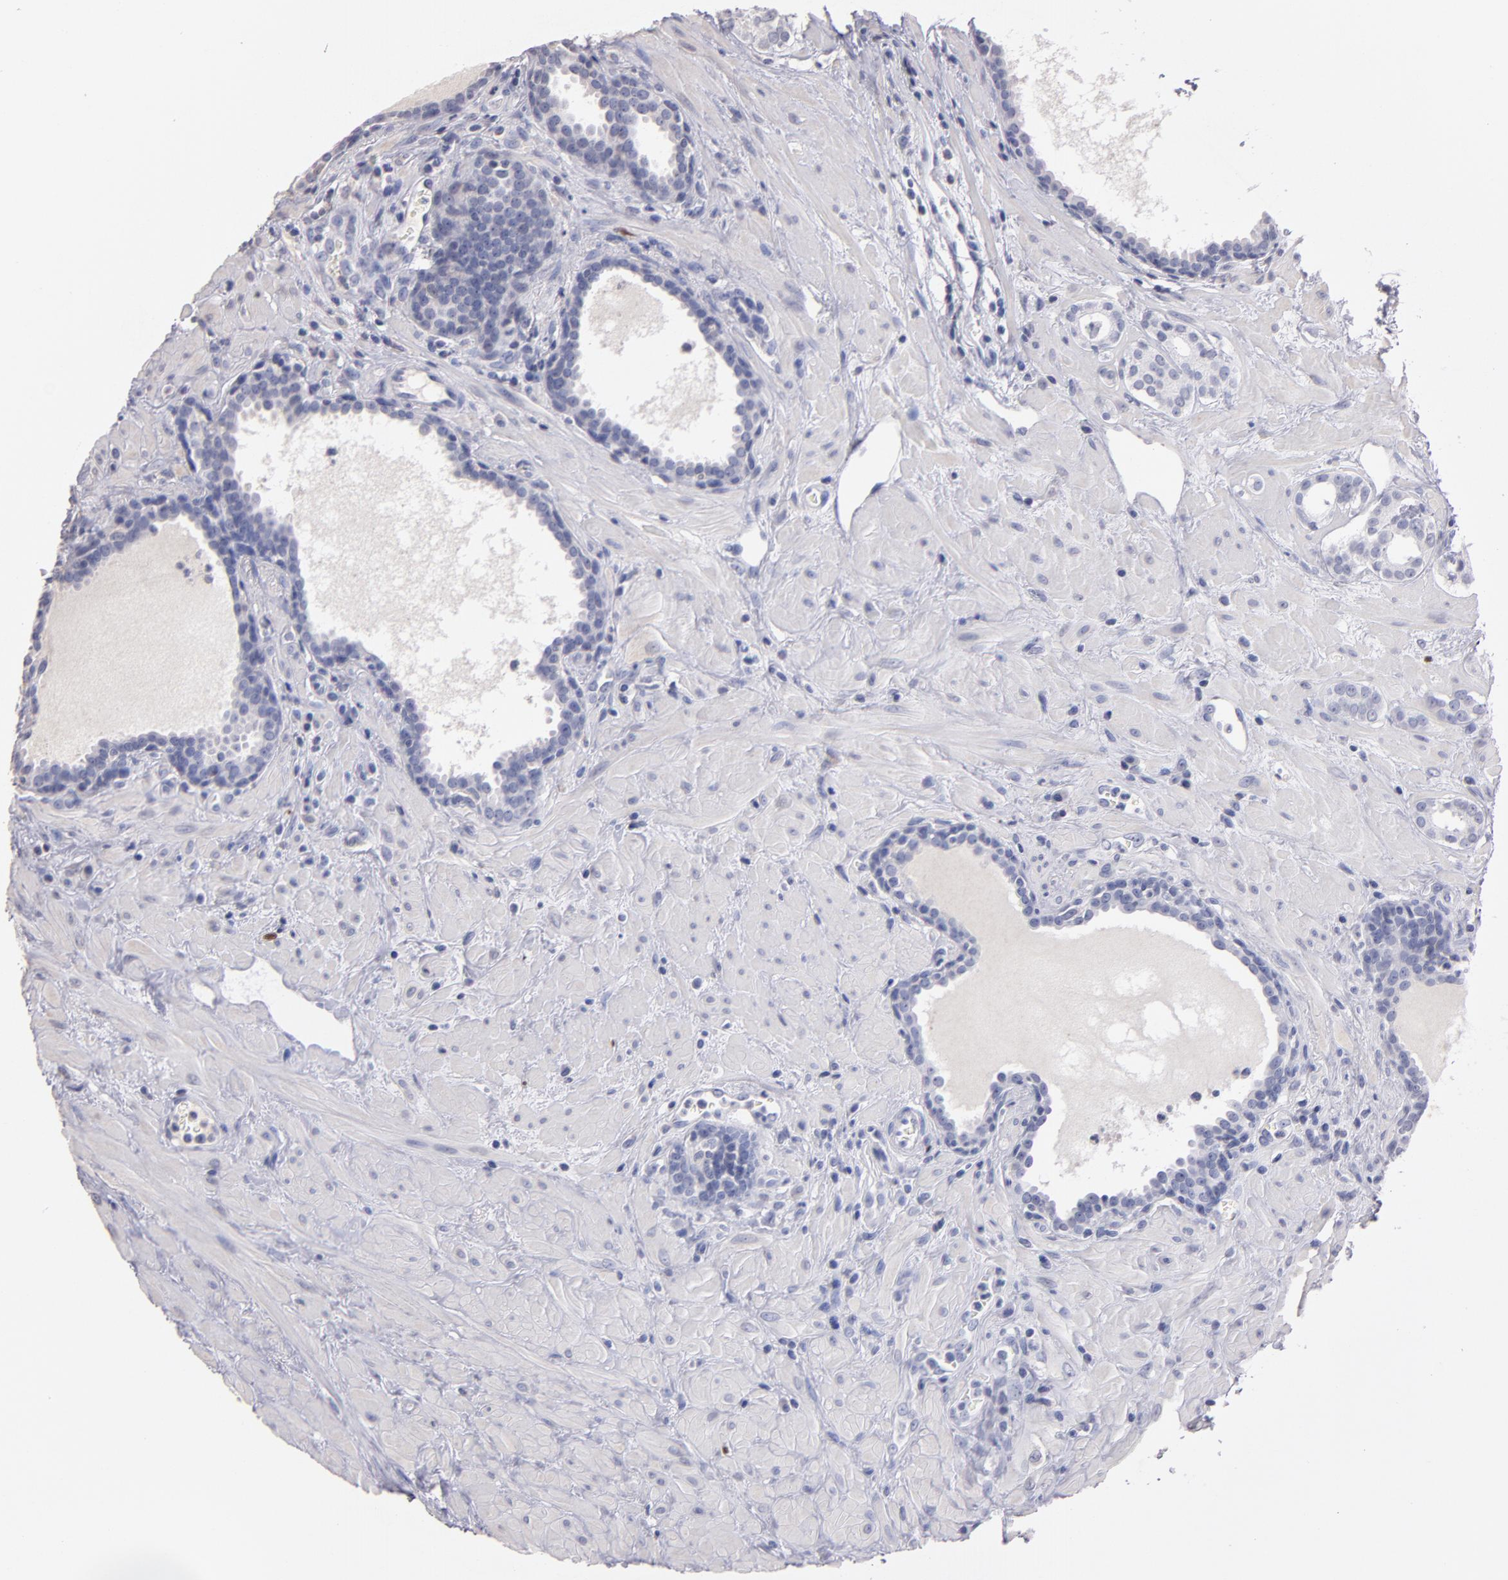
{"staining": {"intensity": "negative", "quantity": "none", "location": "none"}, "tissue": "prostate cancer", "cell_type": "Tumor cells", "image_type": "cancer", "snomed": [{"axis": "morphology", "description": "Adenocarcinoma, Low grade"}, {"axis": "topography", "description": "Prostate"}], "caption": "An image of prostate cancer stained for a protein reveals no brown staining in tumor cells.", "gene": "SOX10", "patient": {"sex": "male", "age": 57}}